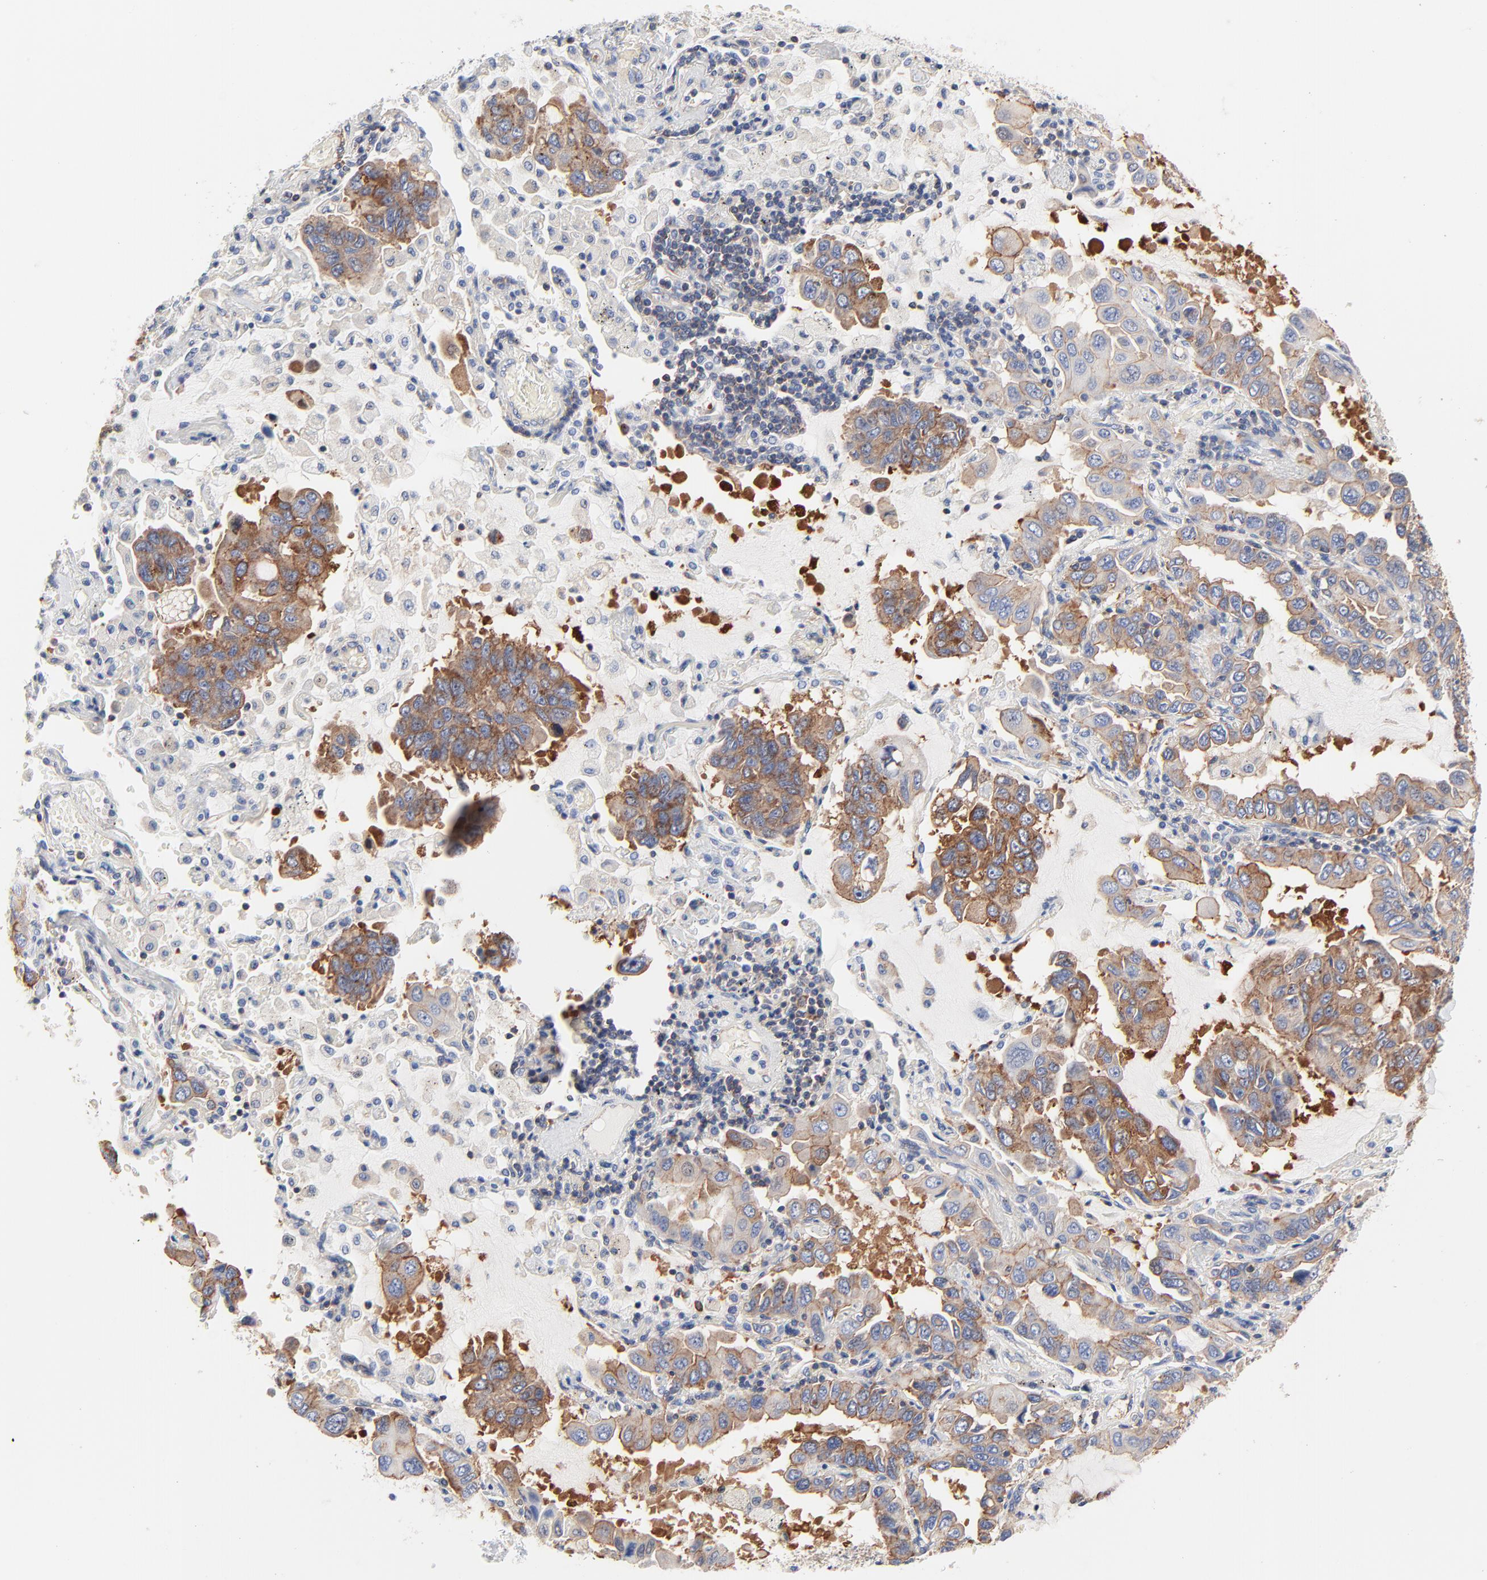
{"staining": {"intensity": "strong", "quantity": ">75%", "location": "cytoplasmic/membranous"}, "tissue": "lung cancer", "cell_type": "Tumor cells", "image_type": "cancer", "snomed": [{"axis": "morphology", "description": "Adenocarcinoma, NOS"}, {"axis": "topography", "description": "Lung"}], "caption": "Immunohistochemical staining of adenocarcinoma (lung) exhibits strong cytoplasmic/membranous protein staining in approximately >75% of tumor cells.", "gene": "CD2AP", "patient": {"sex": "male", "age": 64}}